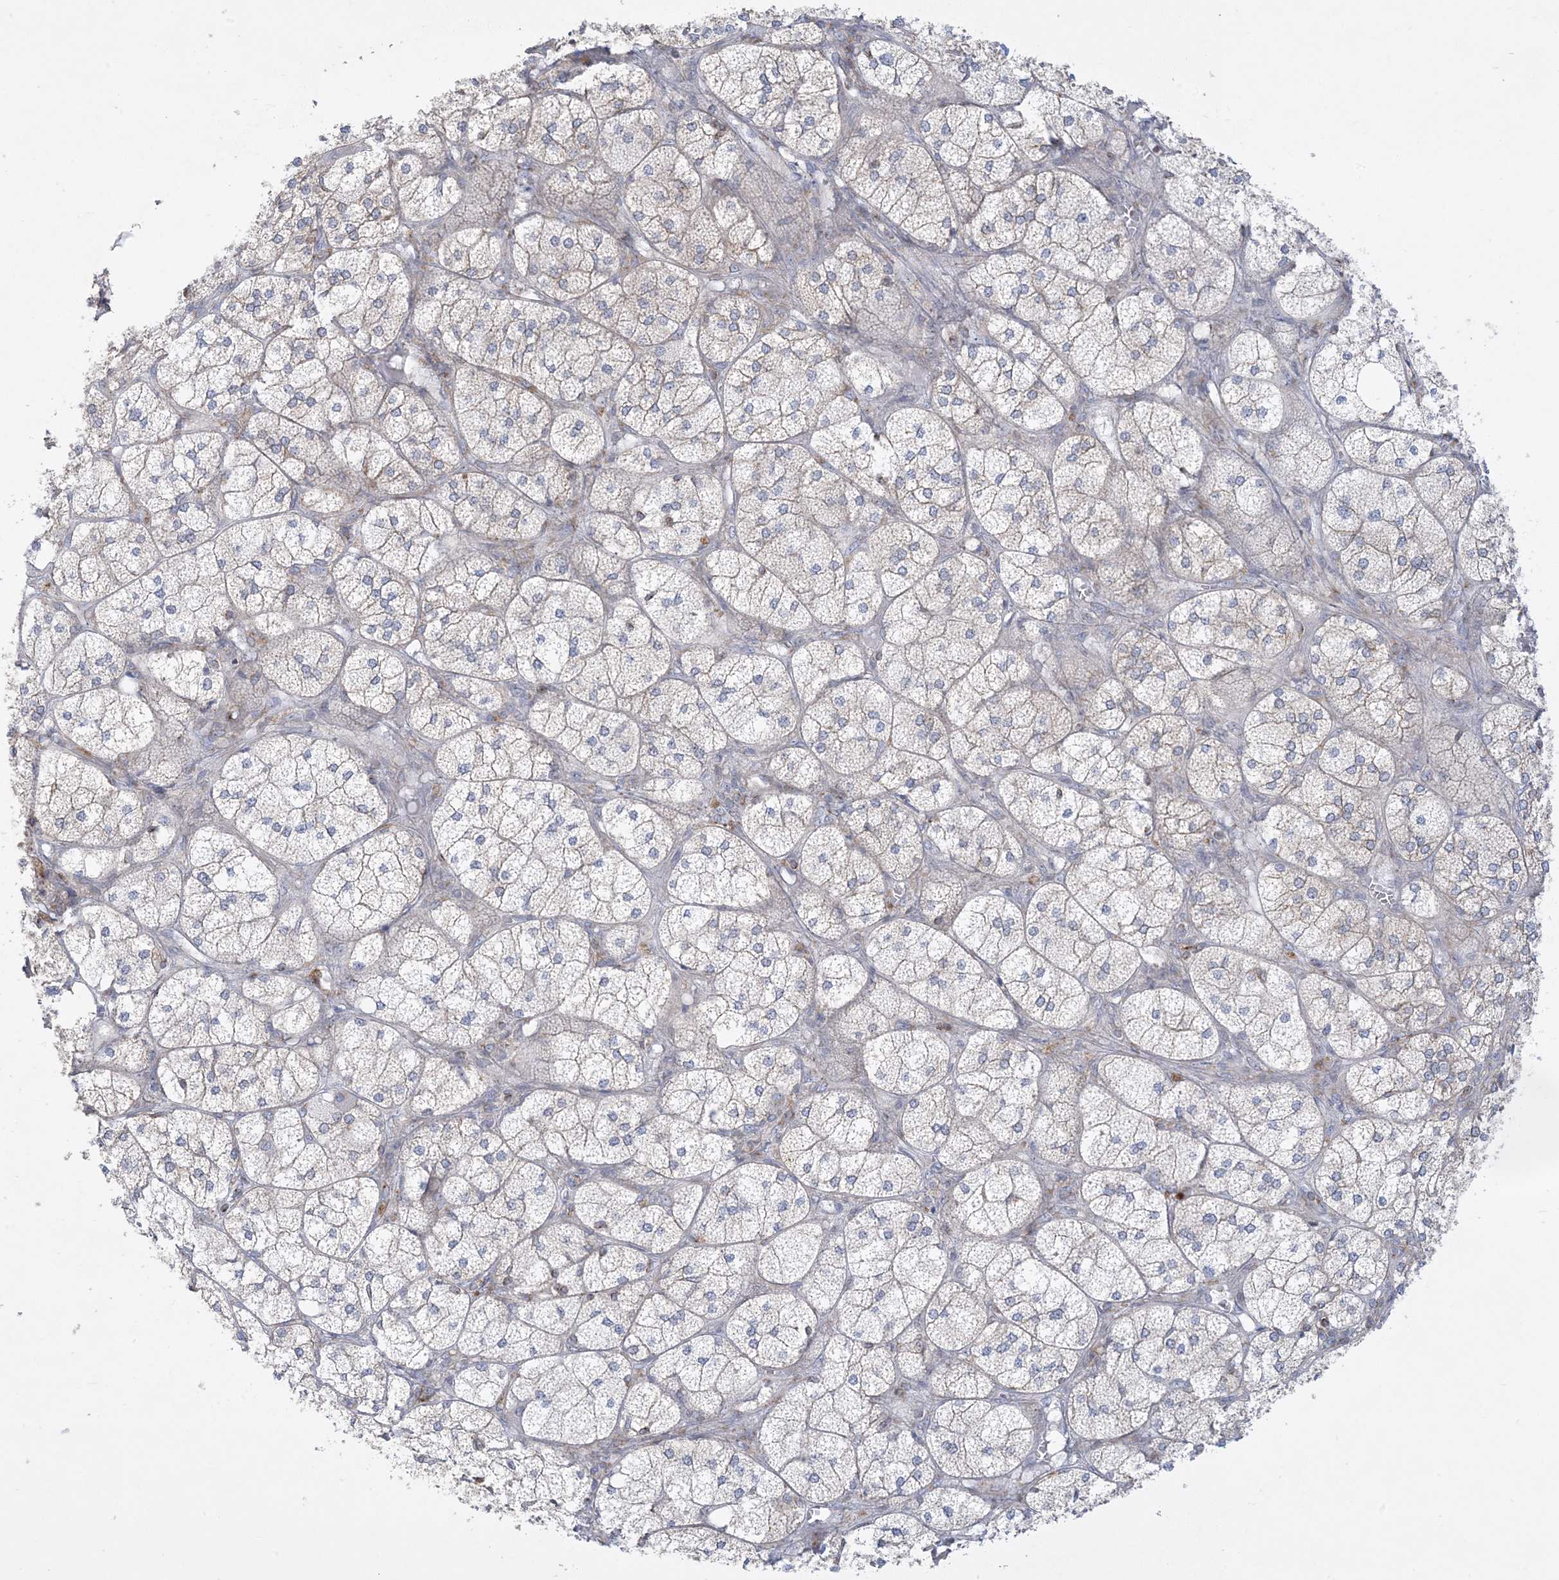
{"staining": {"intensity": "moderate", "quantity": "25%-75%", "location": "cytoplasmic/membranous"}, "tissue": "adrenal gland", "cell_type": "Glandular cells", "image_type": "normal", "snomed": [{"axis": "morphology", "description": "Normal tissue, NOS"}, {"axis": "topography", "description": "Adrenal gland"}], "caption": "Adrenal gland stained with immunohistochemistry (IHC) exhibits moderate cytoplasmic/membranous positivity in about 25%-75% of glandular cells. (brown staining indicates protein expression, while blue staining denotes nuclei).", "gene": "SLAMF9", "patient": {"sex": "female", "age": 61}}